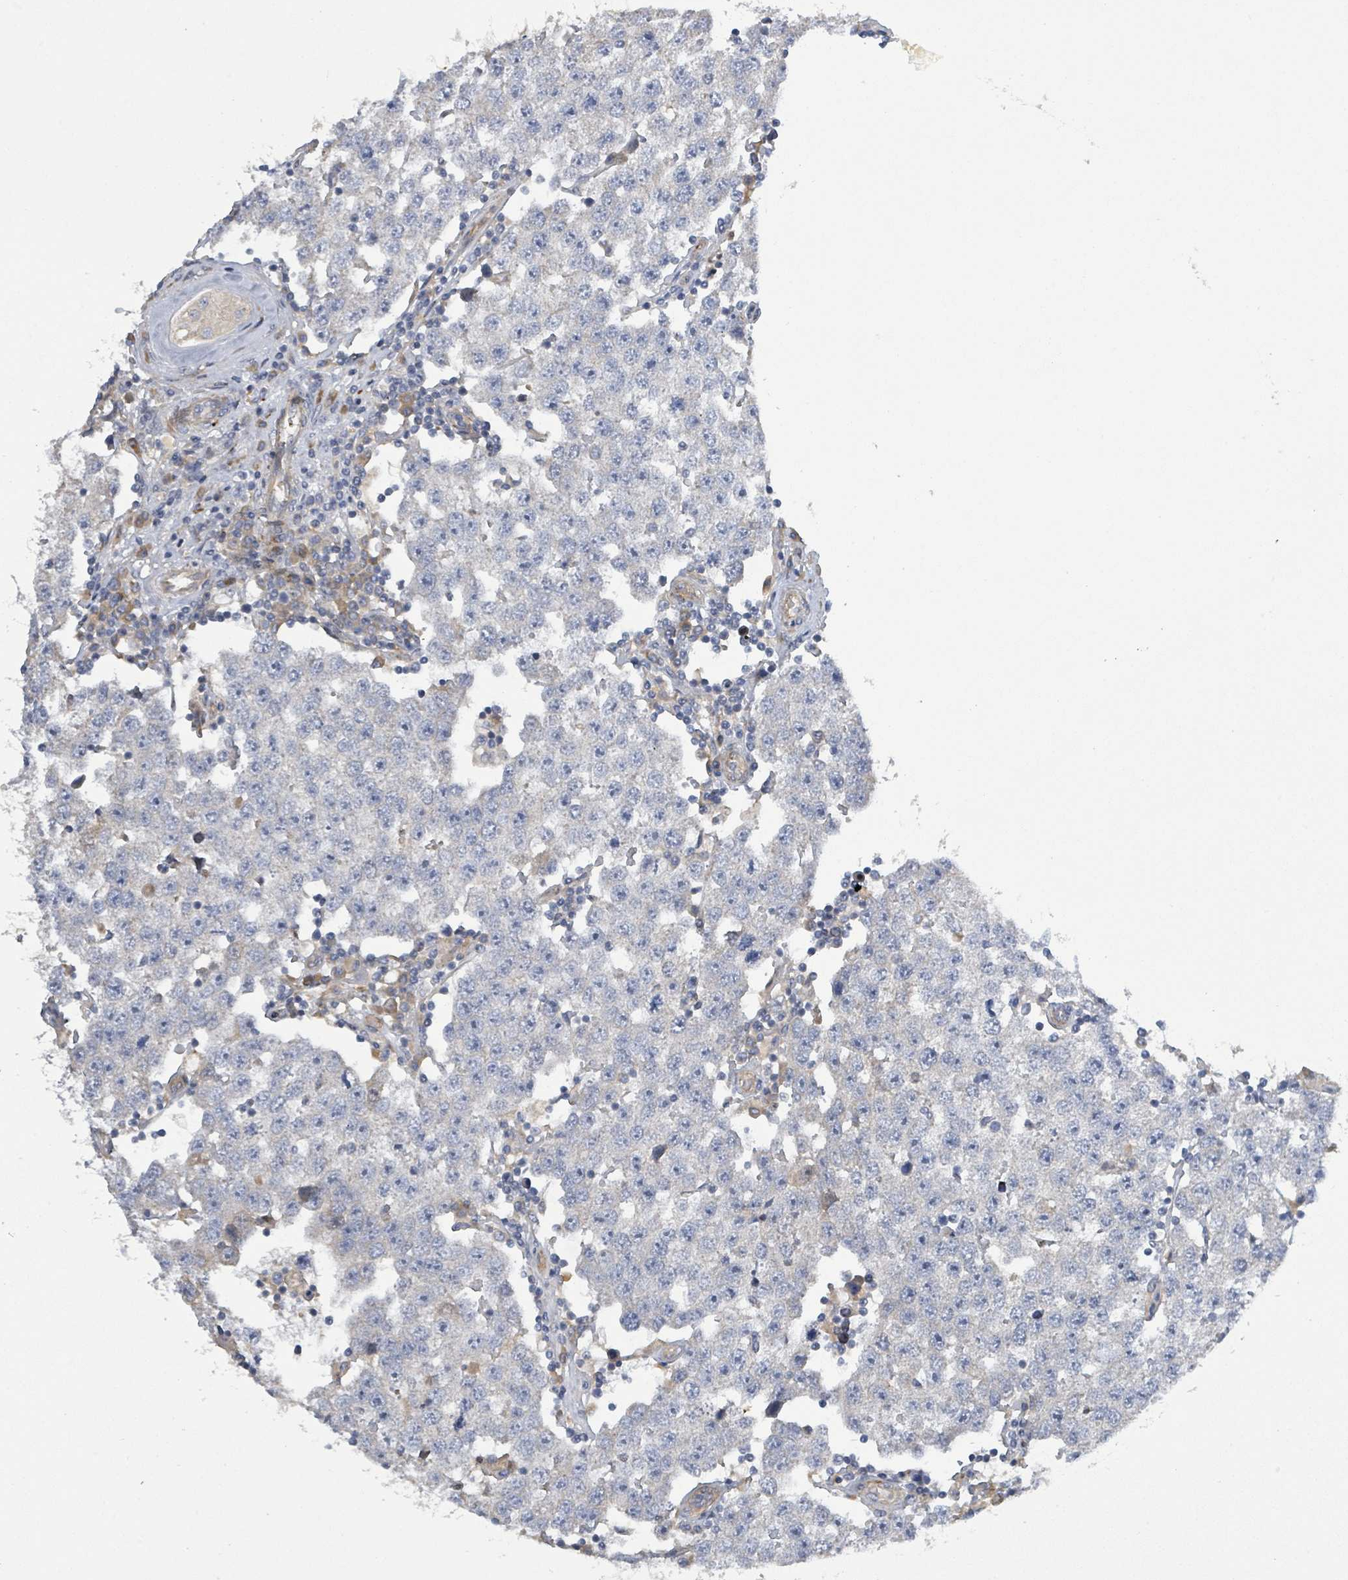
{"staining": {"intensity": "weak", "quantity": "<25%", "location": "cytoplasmic/membranous"}, "tissue": "testis cancer", "cell_type": "Tumor cells", "image_type": "cancer", "snomed": [{"axis": "morphology", "description": "Seminoma, NOS"}, {"axis": "topography", "description": "Testis"}], "caption": "Immunohistochemistry of seminoma (testis) demonstrates no staining in tumor cells. (DAB IHC visualized using brightfield microscopy, high magnification).", "gene": "CFAP210", "patient": {"sex": "male", "age": 34}}